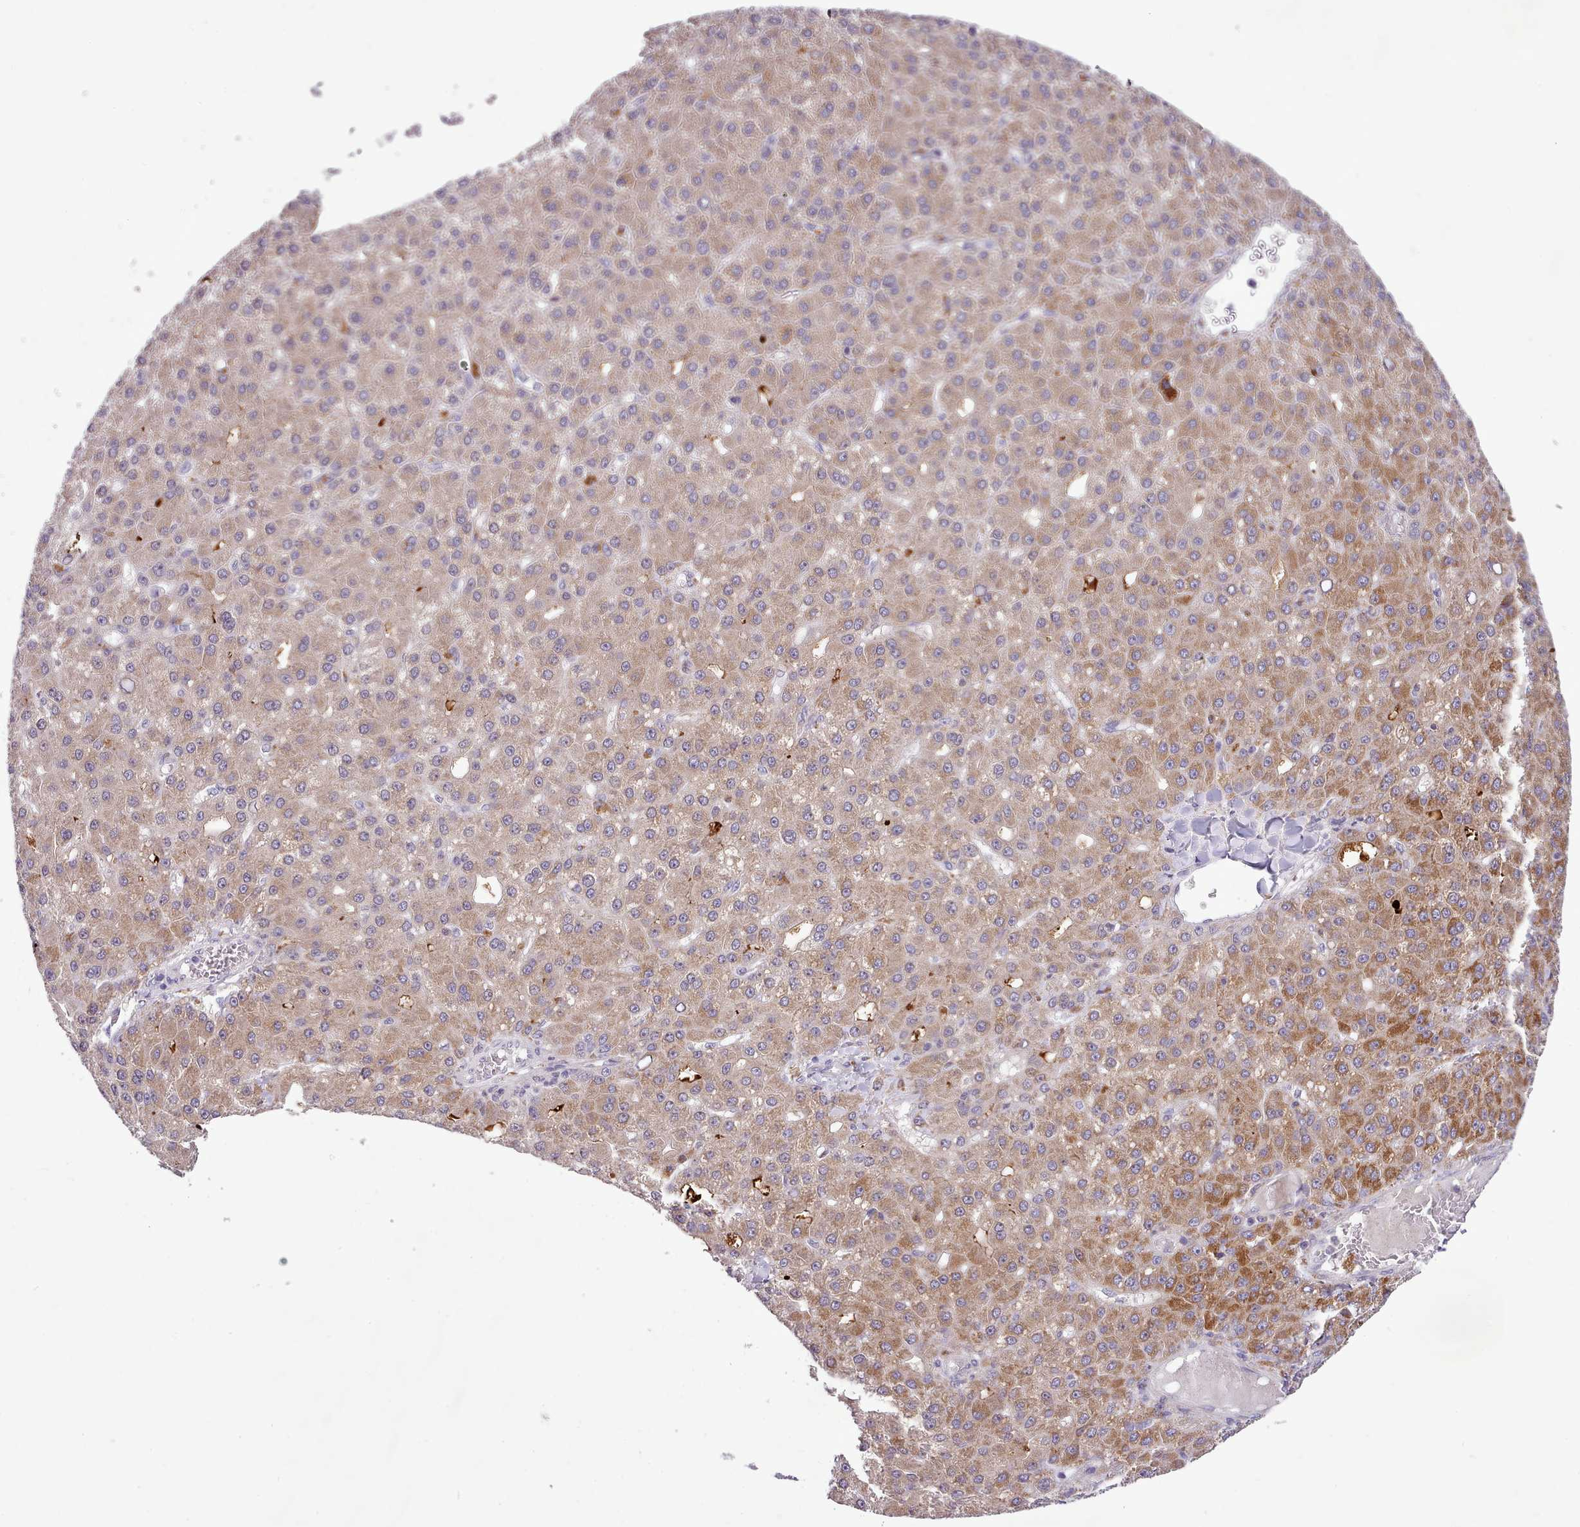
{"staining": {"intensity": "moderate", "quantity": "25%-75%", "location": "cytoplasmic/membranous"}, "tissue": "liver cancer", "cell_type": "Tumor cells", "image_type": "cancer", "snomed": [{"axis": "morphology", "description": "Carcinoma, Hepatocellular, NOS"}, {"axis": "topography", "description": "Liver"}], "caption": "Hepatocellular carcinoma (liver) stained with a protein marker exhibits moderate staining in tumor cells.", "gene": "FAM83E", "patient": {"sex": "male", "age": 67}}